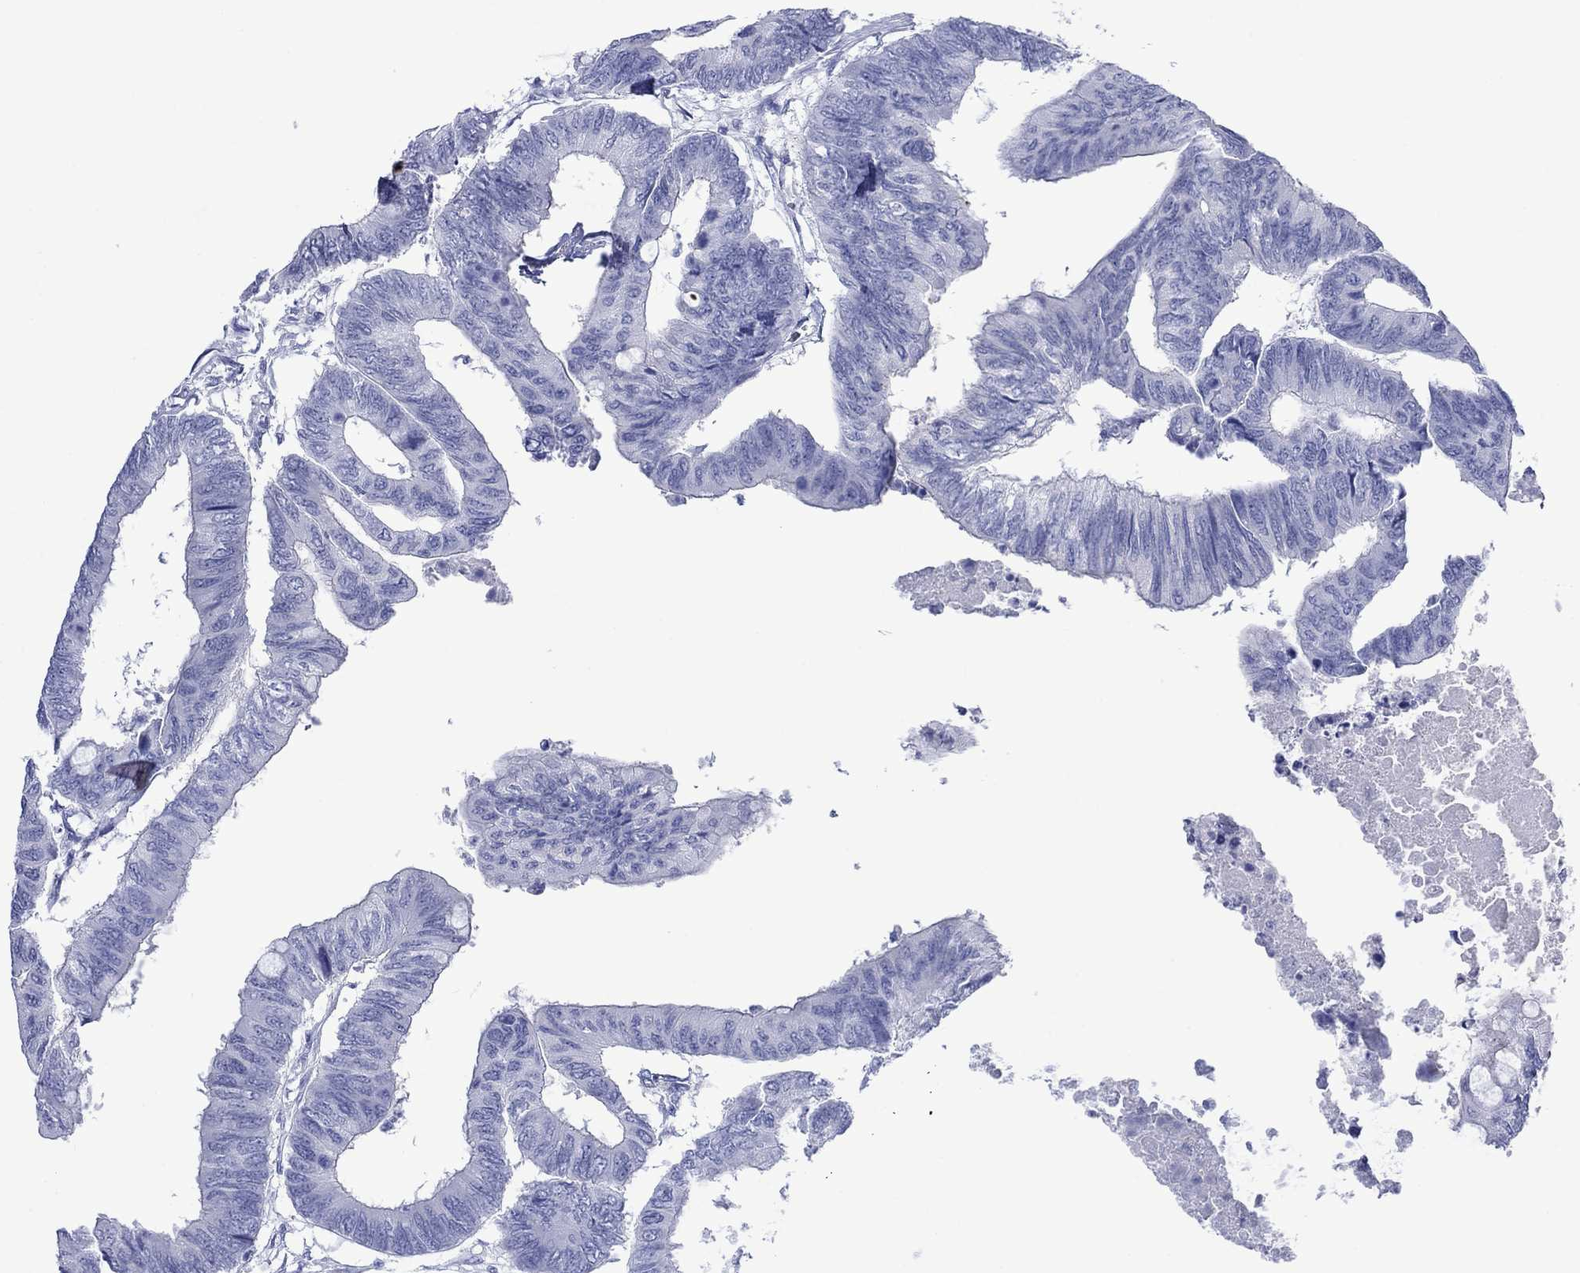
{"staining": {"intensity": "negative", "quantity": "none", "location": "none"}, "tissue": "colorectal cancer", "cell_type": "Tumor cells", "image_type": "cancer", "snomed": [{"axis": "morphology", "description": "Normal tissue, NOS"}, {"axis": "morphology", "description": "Adenocarcinoma, NOS"}, {"axis": "topography", "description": "Rectum"}, {"axis": "topography", "description": "Peripheral nerve tissue"}], "caption": "The immunohistochemistry (IHC) photomicrograph has no significant expression in tumor cells of colorectal adenocarcinoma tissue.", "gene": "MLANA", "patient": {"sex": "male", "age": 92}}